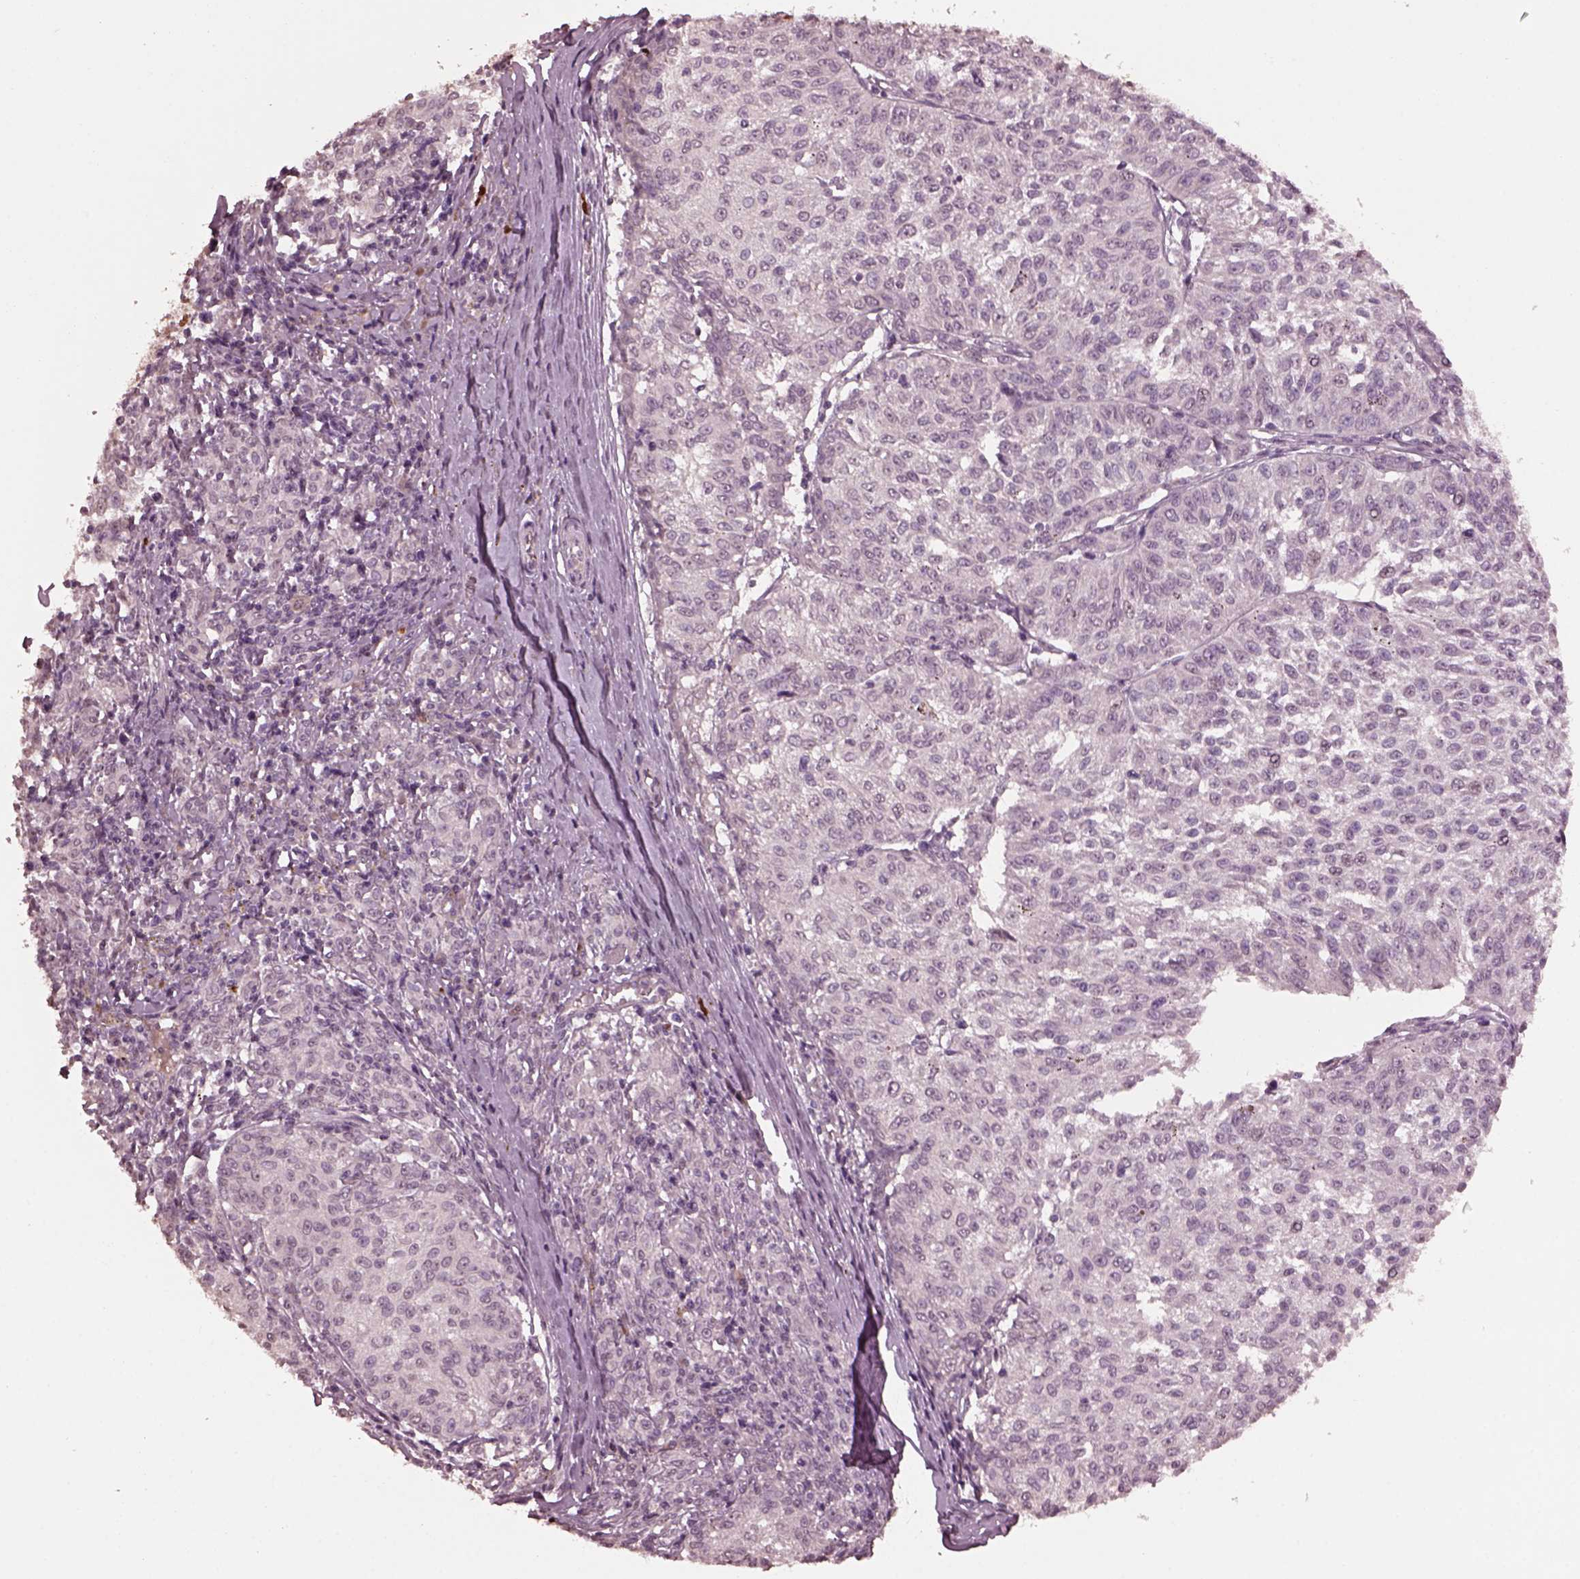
{"staining": {"intensity": "negative", "quantity": "none", "location": "none"}, "tissue": "melanoma", "cell_type": "Tumor cells", "image_type": "cancer", "snomed": [{"axis": "morphology", "description": "Malignant melanoma, NOS"}, {"axis": "topography", "description": "Skin"}], "caption": "Melanoma stained for a protein using immunohistochemistry (IHC) displays no positivity tumor cells.", "gene": "IL18RAP", "patient": {"sex": "female", "age": 72}}